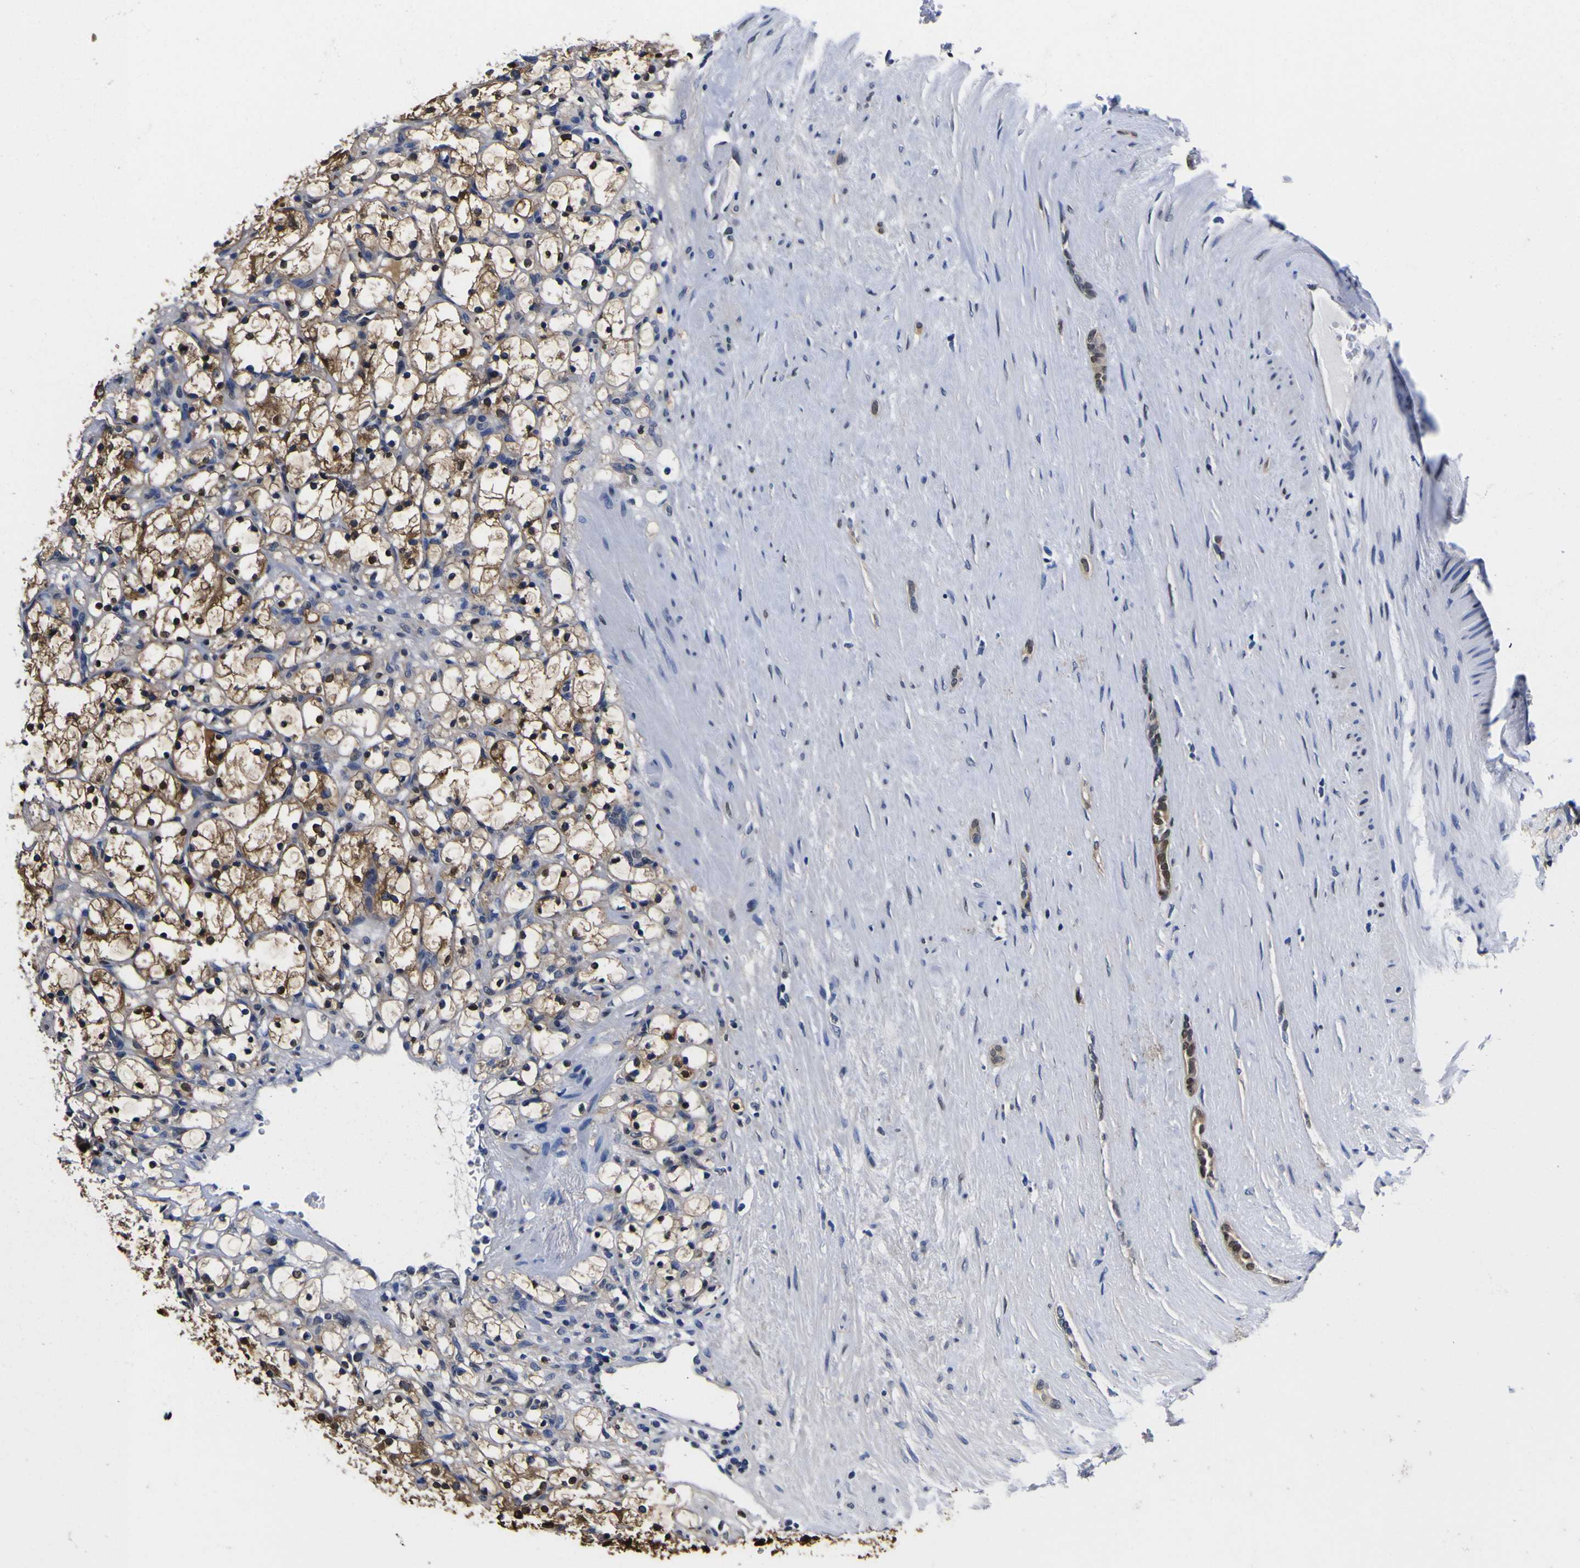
{"staining": {"intensity": "moderate", "quantity": ">75%", "location": "cytoplasmic/membranous,nuclear"}, "tissue": "renal cancer", "cell_type": "Tumor cells", "image_type": "cancer", "snomed": [{"axis": "morphology", "description": "Adenocarcinoma, NOS"}, {"axis": "topography", "description": "Kidney"}], "caption": "Renal adenocarcinoma was stained to show a protein in brown. There is medium levels of moderate cytoplasmic/membranous and nuclear expression in approximately >75% of tumor cells.", "gene": "FAM110B", "patient": {"sex": "female", "age": 69}}